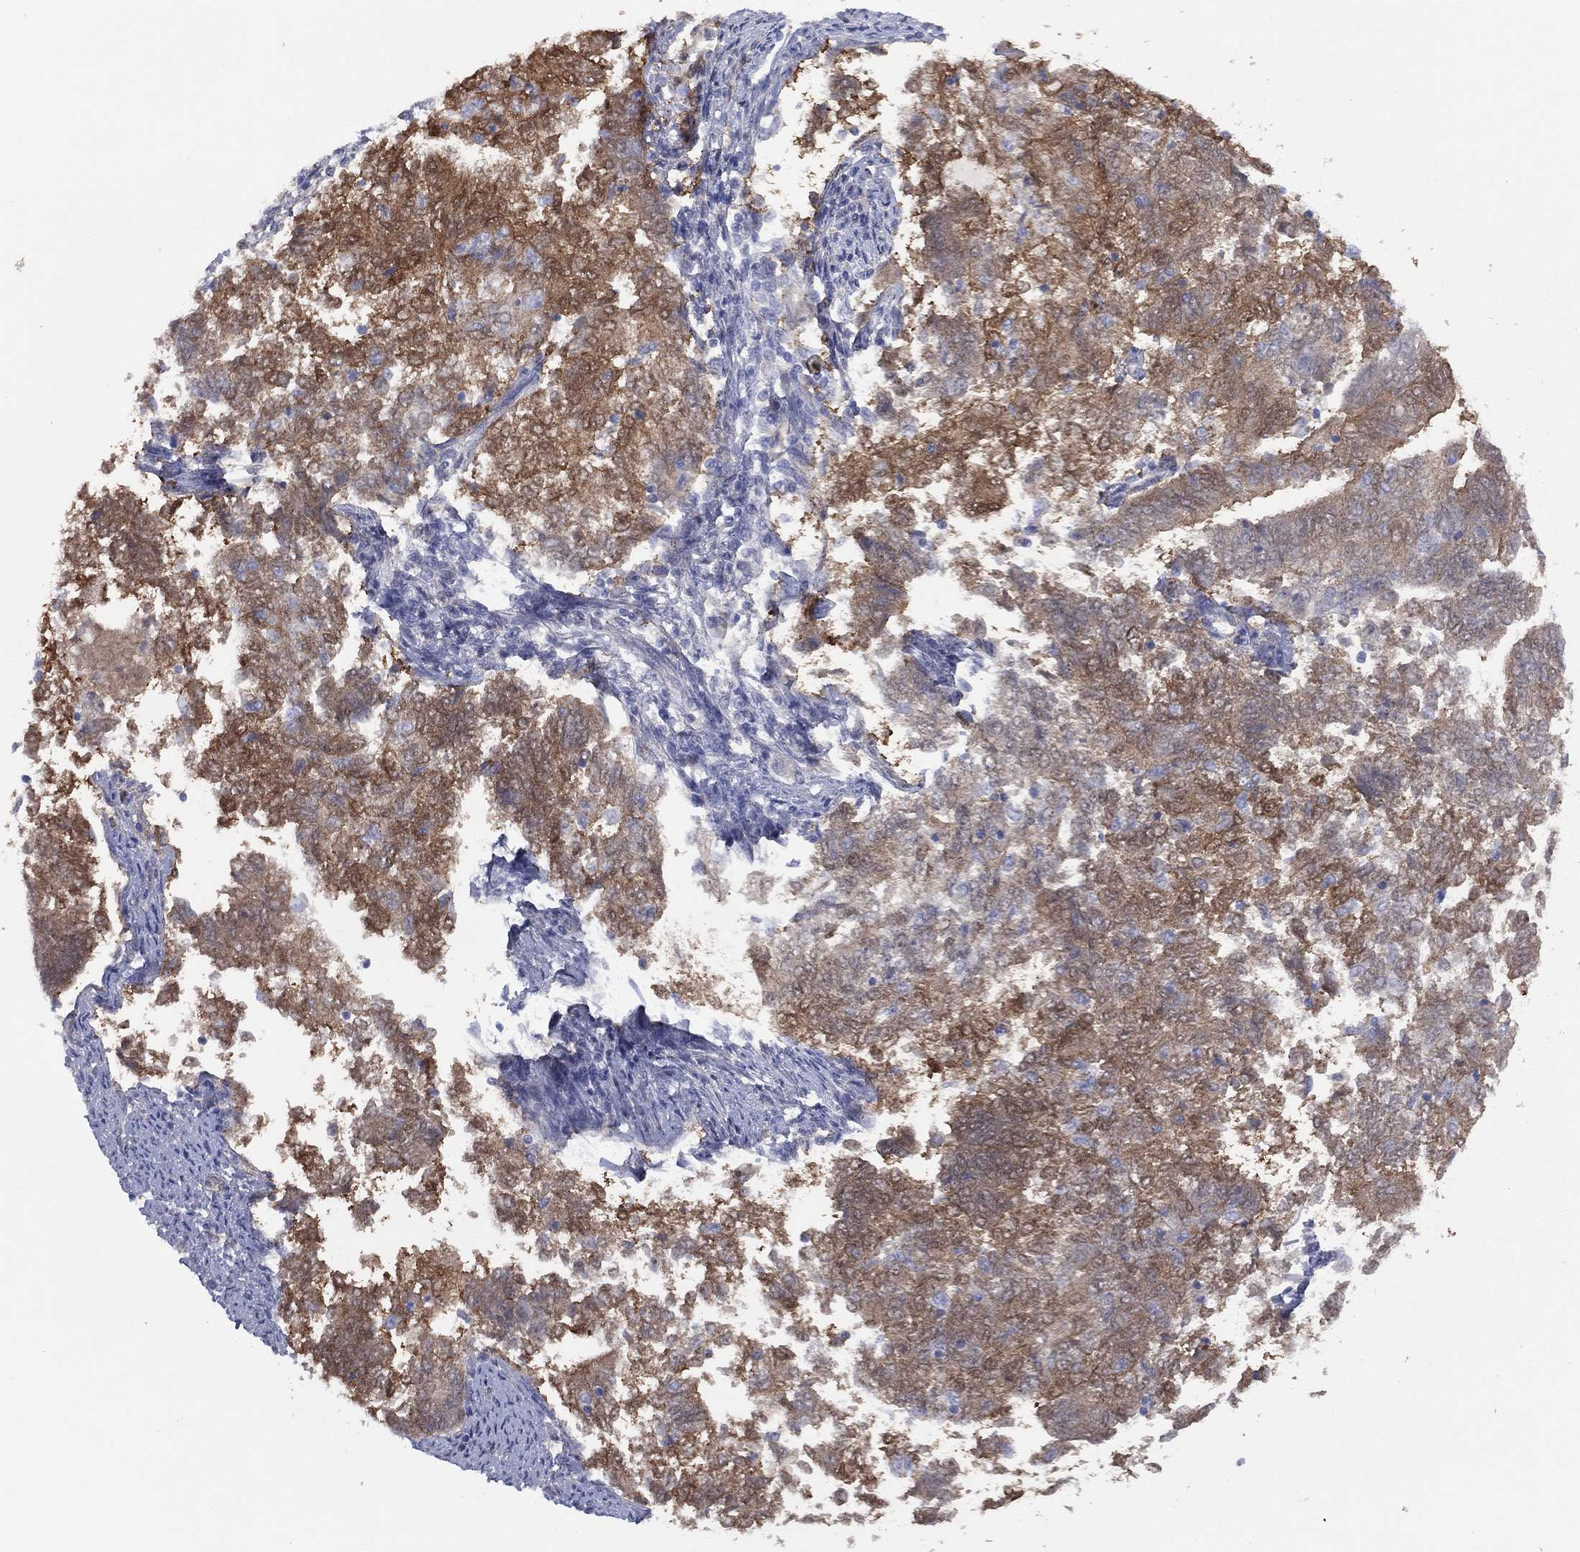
{"staining": {"intensity": "strong", "quantity": "25%-75%", "location": "cytoplasmic/membranous"}, "tissue": "endometrial cancer", "cell_type": "Tumor cells", "image_type": "cancer", "snomed": [{"axis": "morphology", "description": "Adenocarcinoma, NOS"}, {"axis": "topography", "description": "Endometrium"}], "caption": "Endometrial cancer stained with a brown dye displays strong cytoplasmic/membranous positive expression in about 25%-75% of tumor cells.", "gene": "DDAH1", "patient": {"sex": "female", "age": 65}}